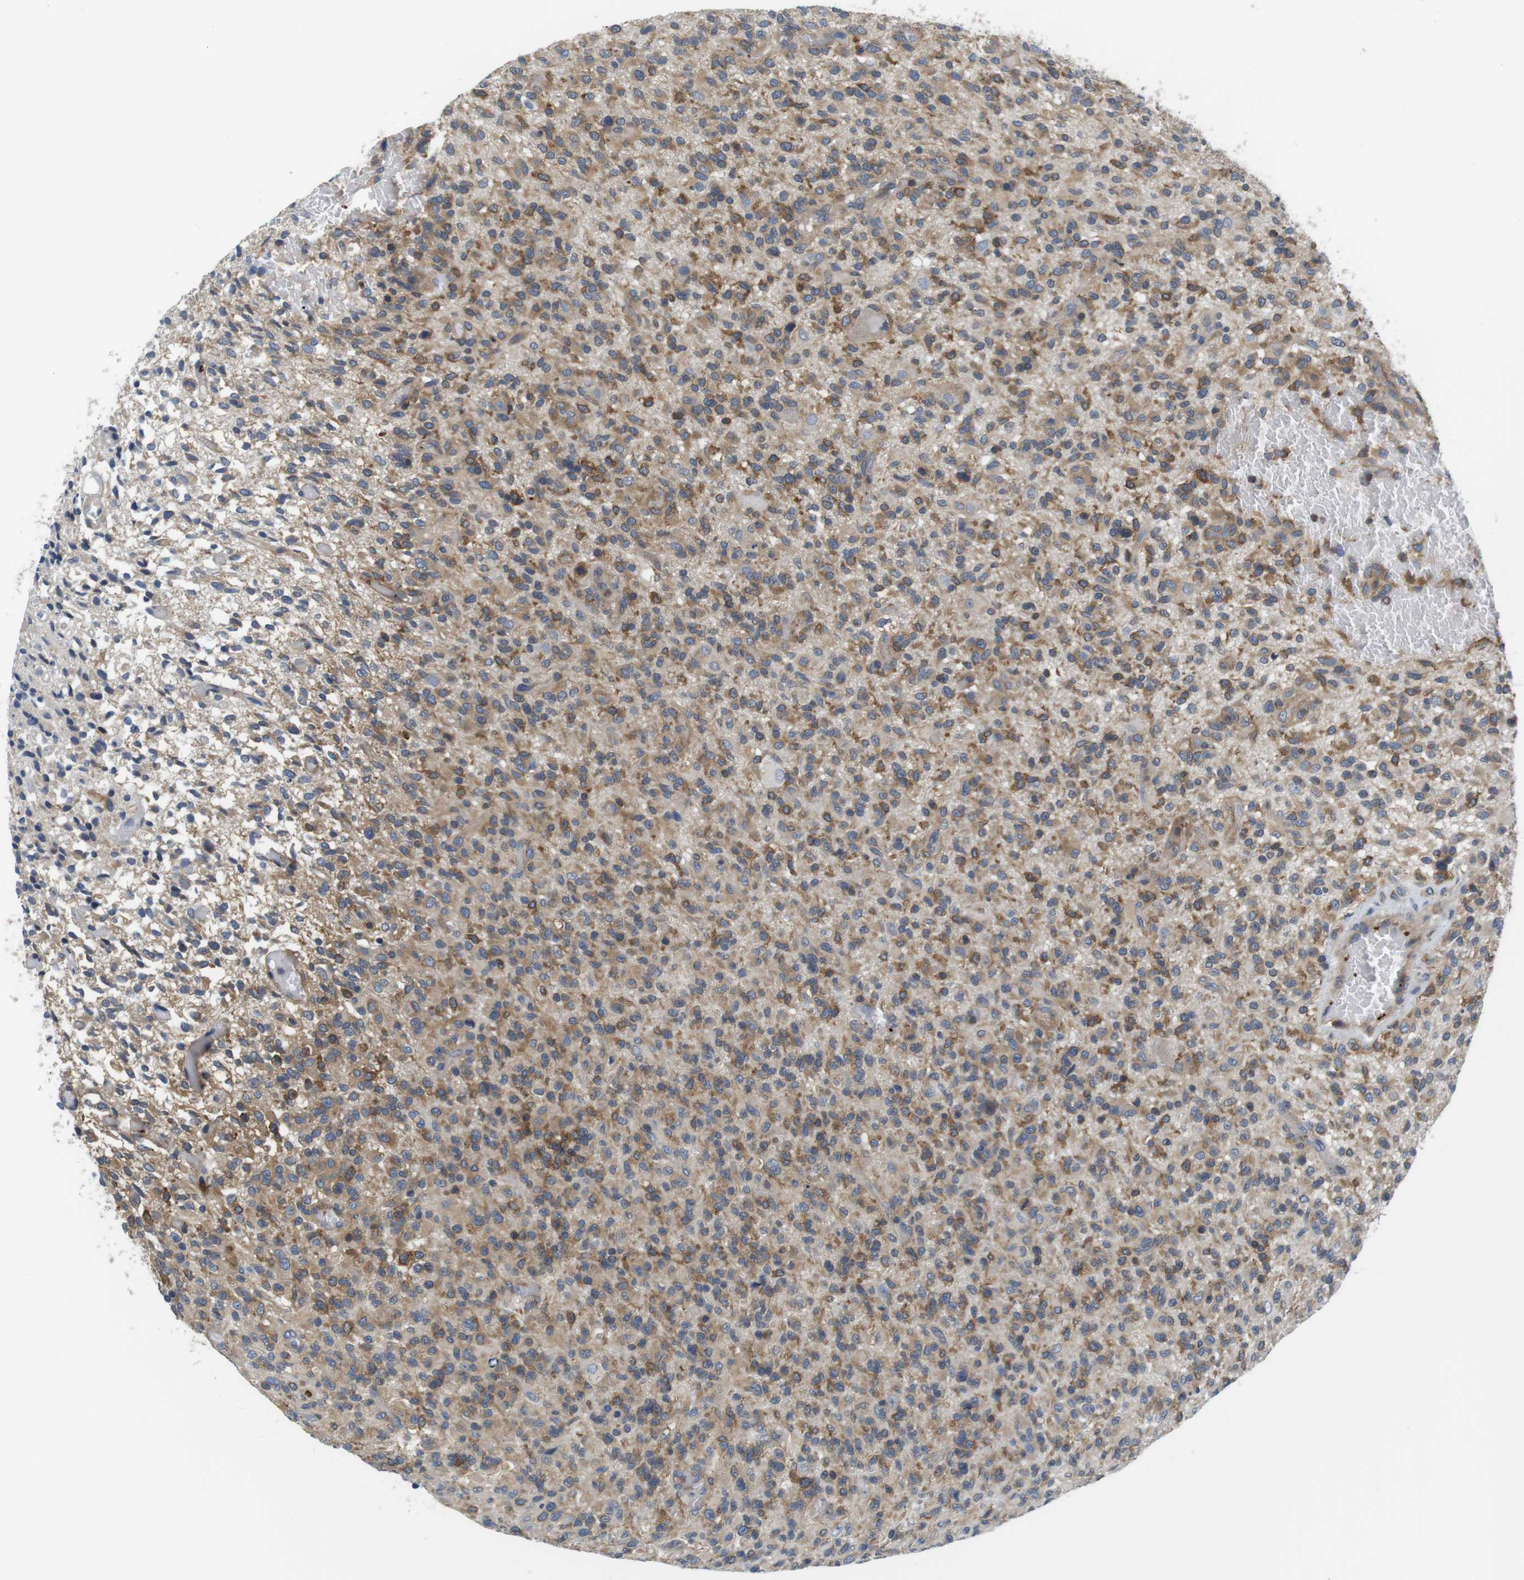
{"staining": {"intensity": "moderate", "quantity": ">75%", "location": "cytoplasmic/membranous"}, "tissue": "glioma", "cell_type": "Tumor cells", "image_type": "cancer", "snomed": [{"axis": "morphology", "description": "Glioma, malignant, High grade"}, {"axis": "topography", "description": "Brain"}], "caption": "Glioma stained for a protein exhibits moderate cytoplasmic/membranous positivity in tumor cells.", "gene": "HERPUD2", "patient": {"sex": "male", "age": 71}}